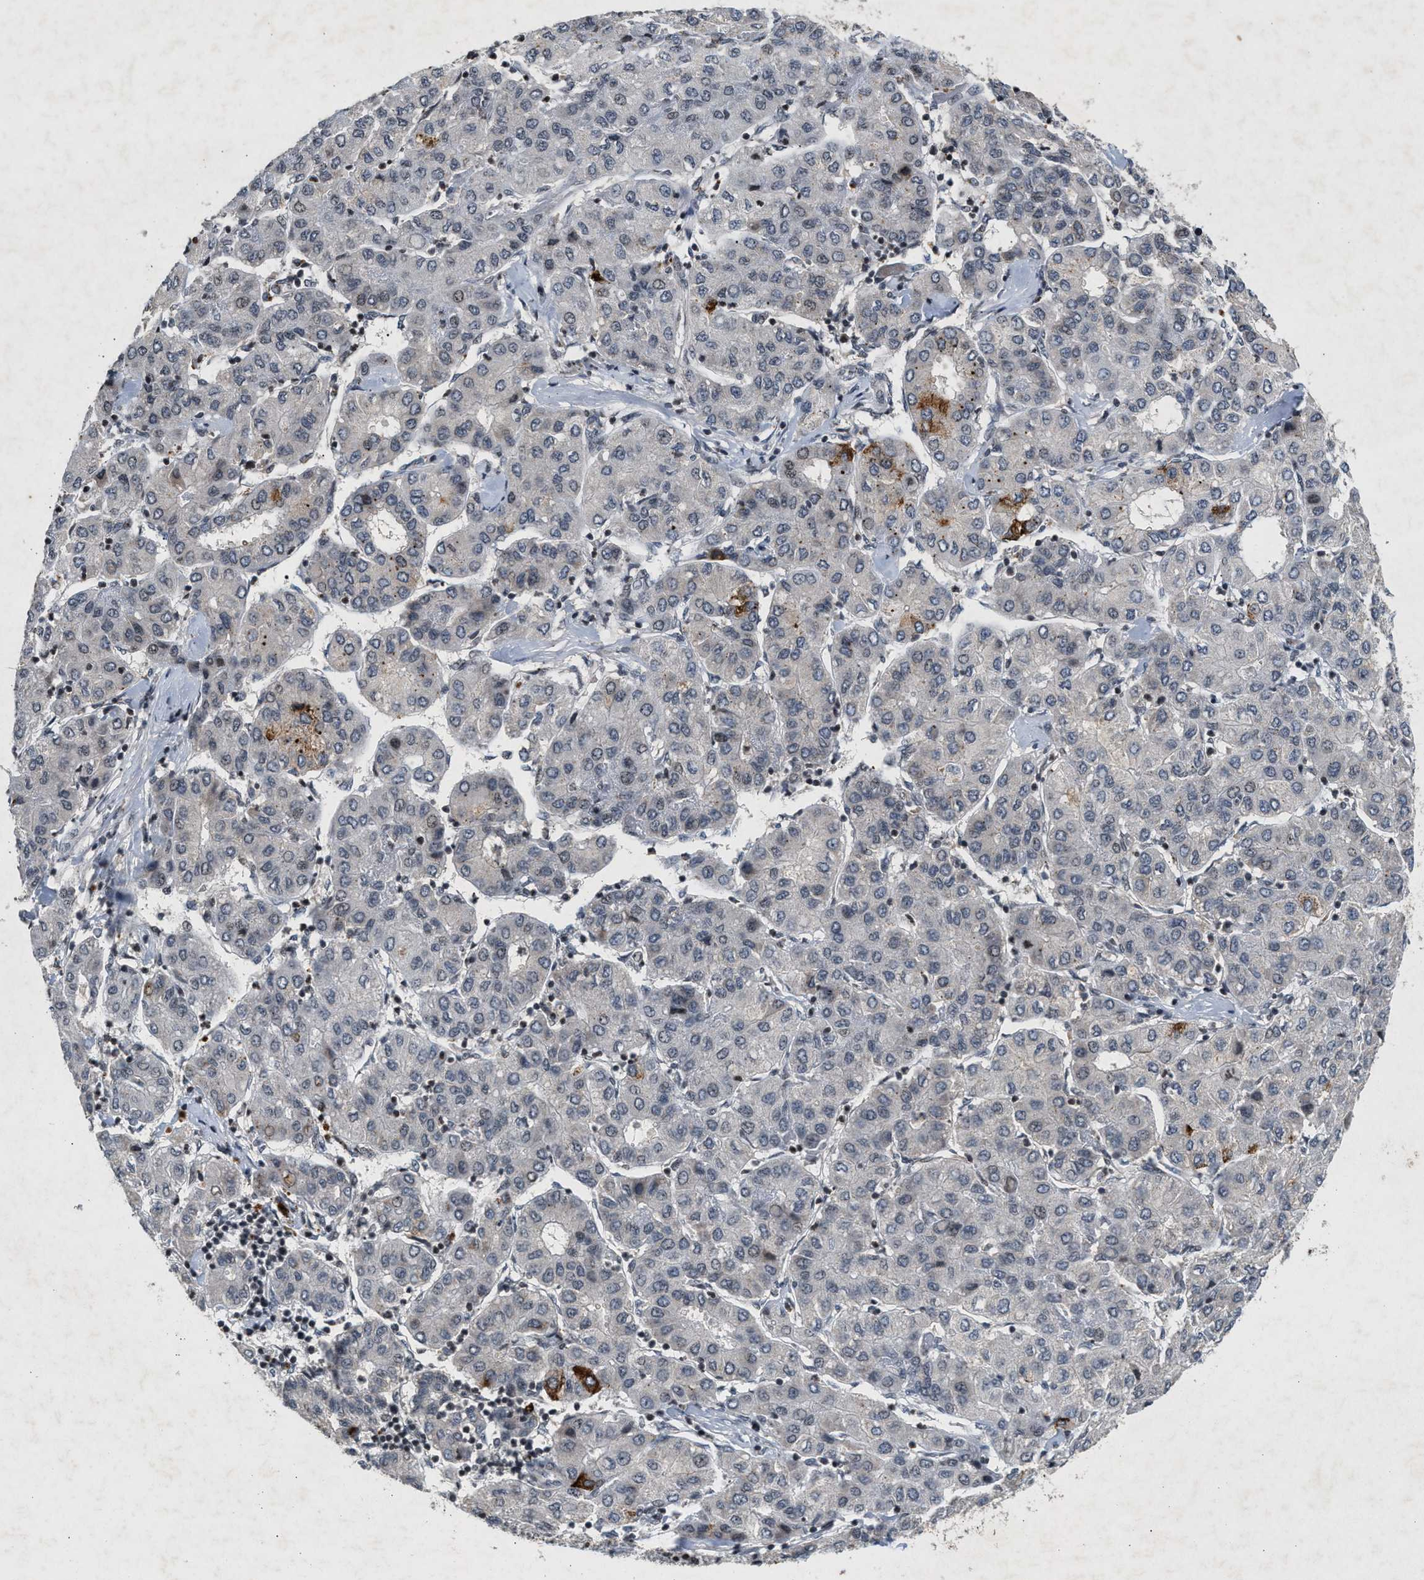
{"staining": {"intensity": "weak", "quantity": "<25%", "location": "nuclear"}, "tissue": "liver cancer", "cell_type": "Tumor cells", "image_type": "cancer", "snomed": [{"axis": "morphology", "description": "Carcinoma, Hepatocellular, NOS"}, {"axis": "topography", "description": "Liver"}], "caption": "Liver hepatocellular carcinoma was stained to show a protein in brown. There is no significant positivity in tumor cells.", "gene": "ZPR1", "patient": {"sex": "male", "age": 65}}